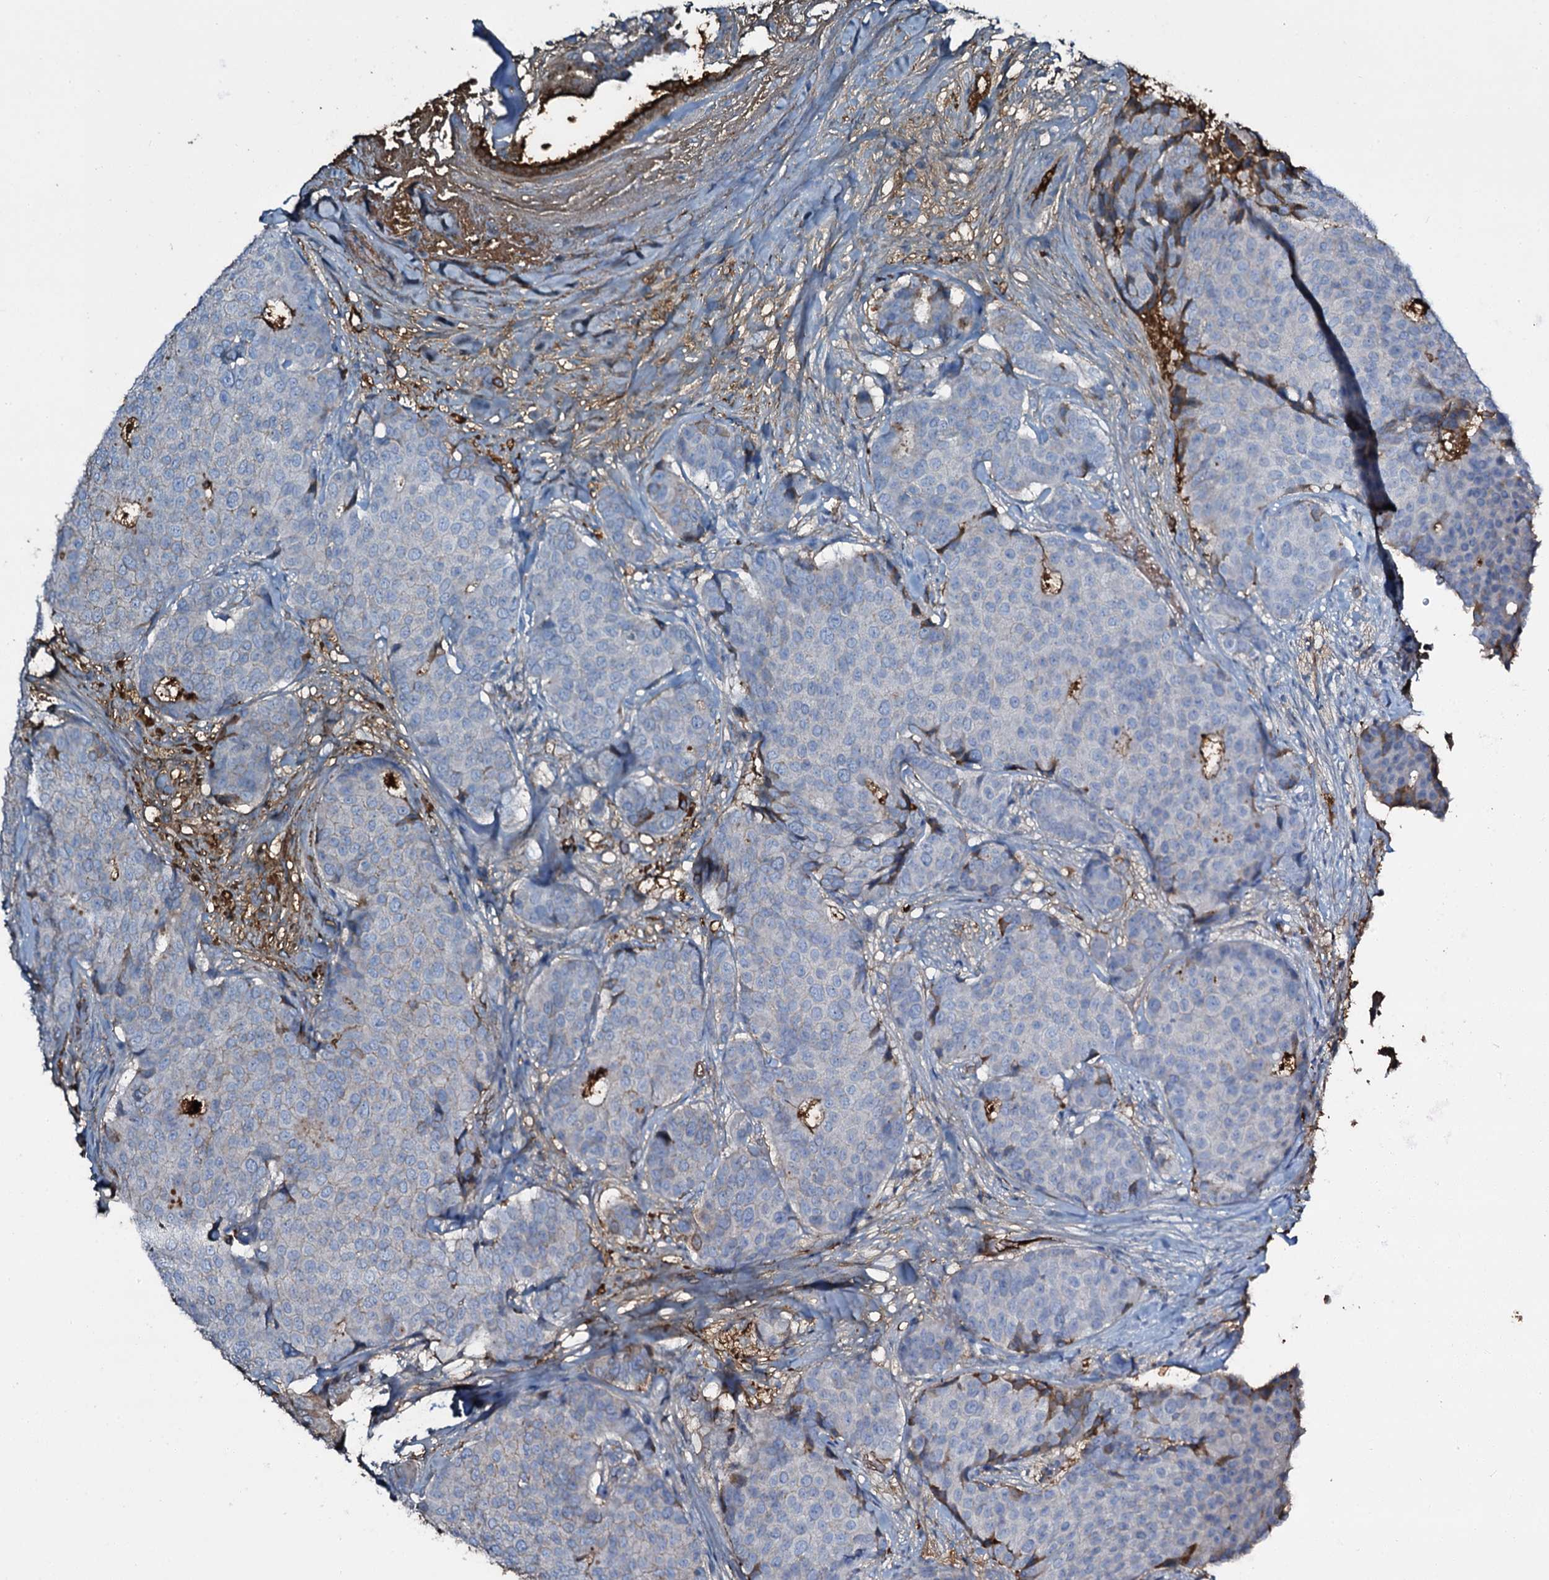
{"staining": {"intensity": "negative", "quantity": "none", "location": "none"}, "tissue": "breast cancer", "cell_type": "Tumor cells", "image_type": "cancer", "snomed": [{"axis": "morphology", "description": "Duct carcinoma"}, {"axis": "topography", "description": "Breast"}], "caption": "Immunohistochemical staining of breast cancer demonstrates no significant staining in tumor cells.", "gene": "EDN1", "patient": {"sex": "female", "age": 75}}